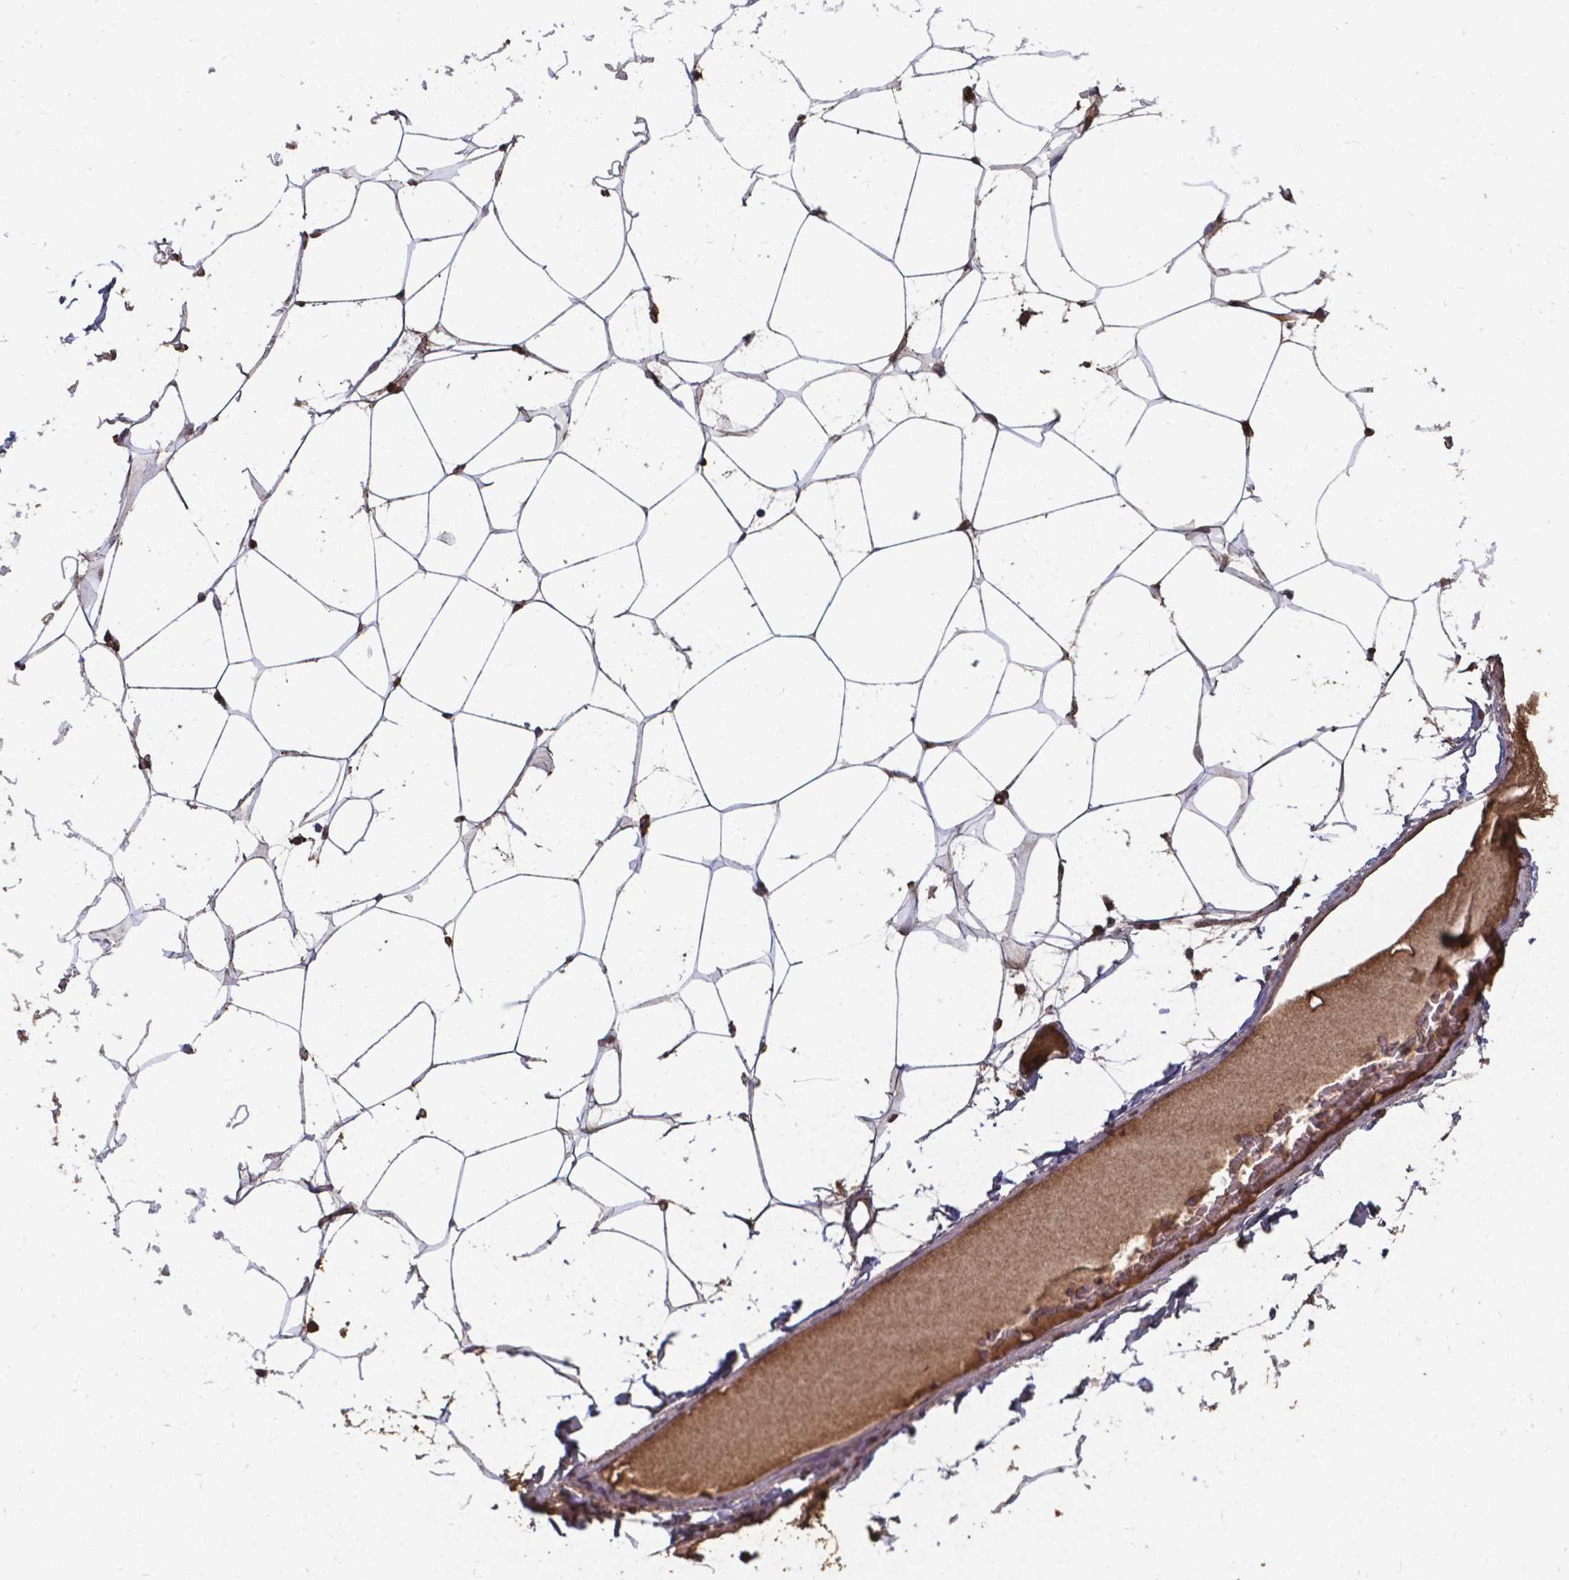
{"staining": {"intensity": "moderate", "quantity": ">75%", "location": "nuclear"}, "tissue": "breast", "cell_type": "Adipocytes", "image_type": "normal", "snomed": [{"axis": "morphology", "description": "Normal tissue, NOS"}, {"axis": "topography", "description": "Breast"}], "caption": "An image of human breast stained for a protein displays moderate nuclear brown staining in adipocytes.", "gene": "SERPINA1", "patient": {"sex": "female", "age": 32}}